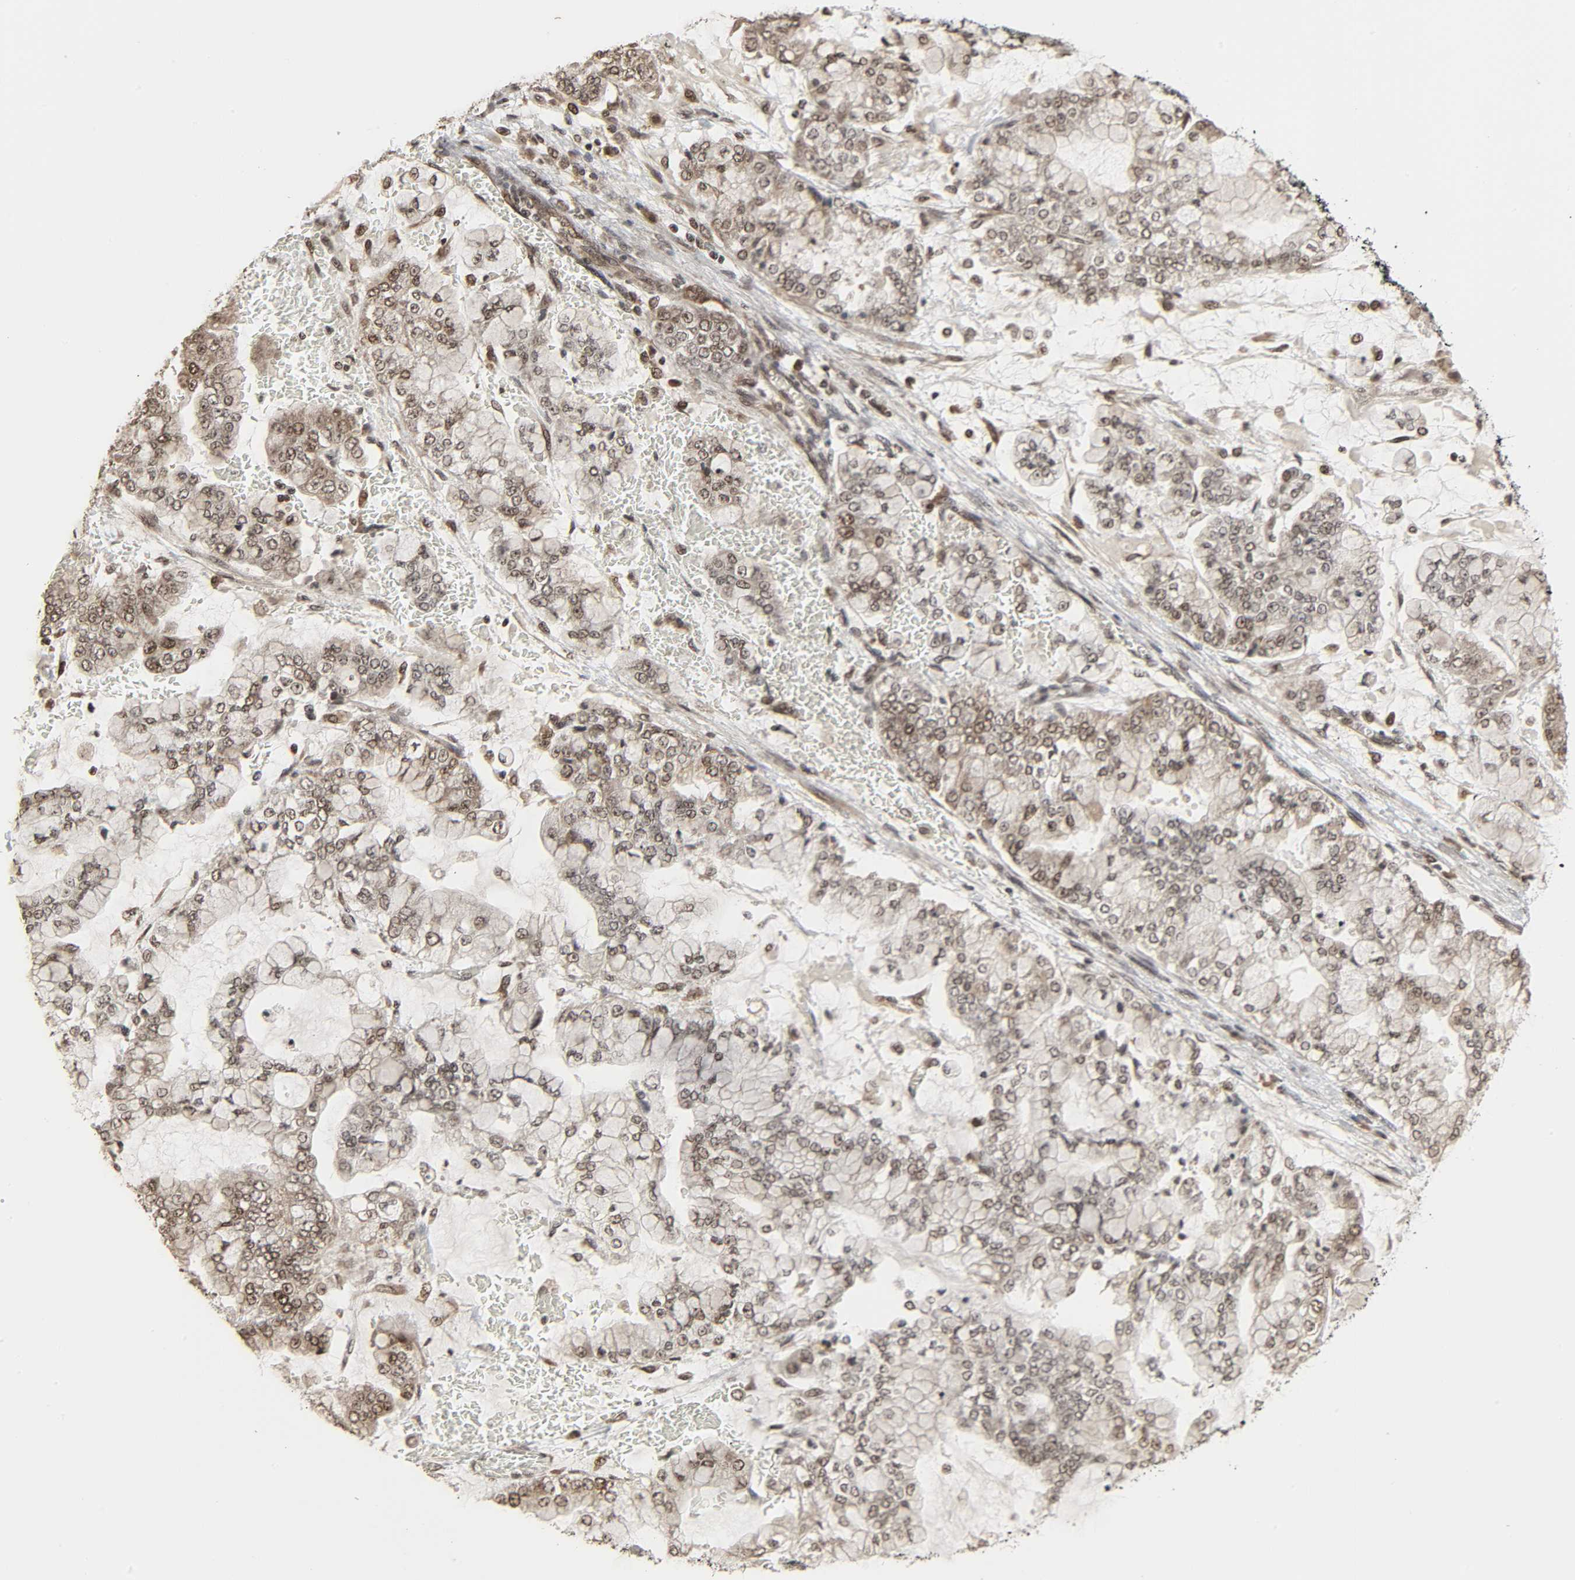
{"staining": {"intensity": "weak", "quantity": "<25%", "location": "nuclear"}, "tissue": "stomach cancer", "cell_type": "Tumor cells", "image_type": "cancer", "snomed": [{"axis": "morphology", "description": "Normal tissue, NOS"}, {"axis": "morphology", "description": "Adenocarcinoma, NOS"}, {"axis": "topography", "description": "Stomach, upper"}, {"axis": "topography", "description": "Stomach"}], "caption": "A high-resolution image shows IHC staining of stomach adenocarcinoma, which shows no significant staining in tumor cells. (Stains: DAB (3,3'-diaminobenzidine) IHC with hematoxylin counter stain, Microscopy: brightfield microscopy at high magnification).", "gene": "XRCC1", "patient": {"sex": "male", "age": 76}}